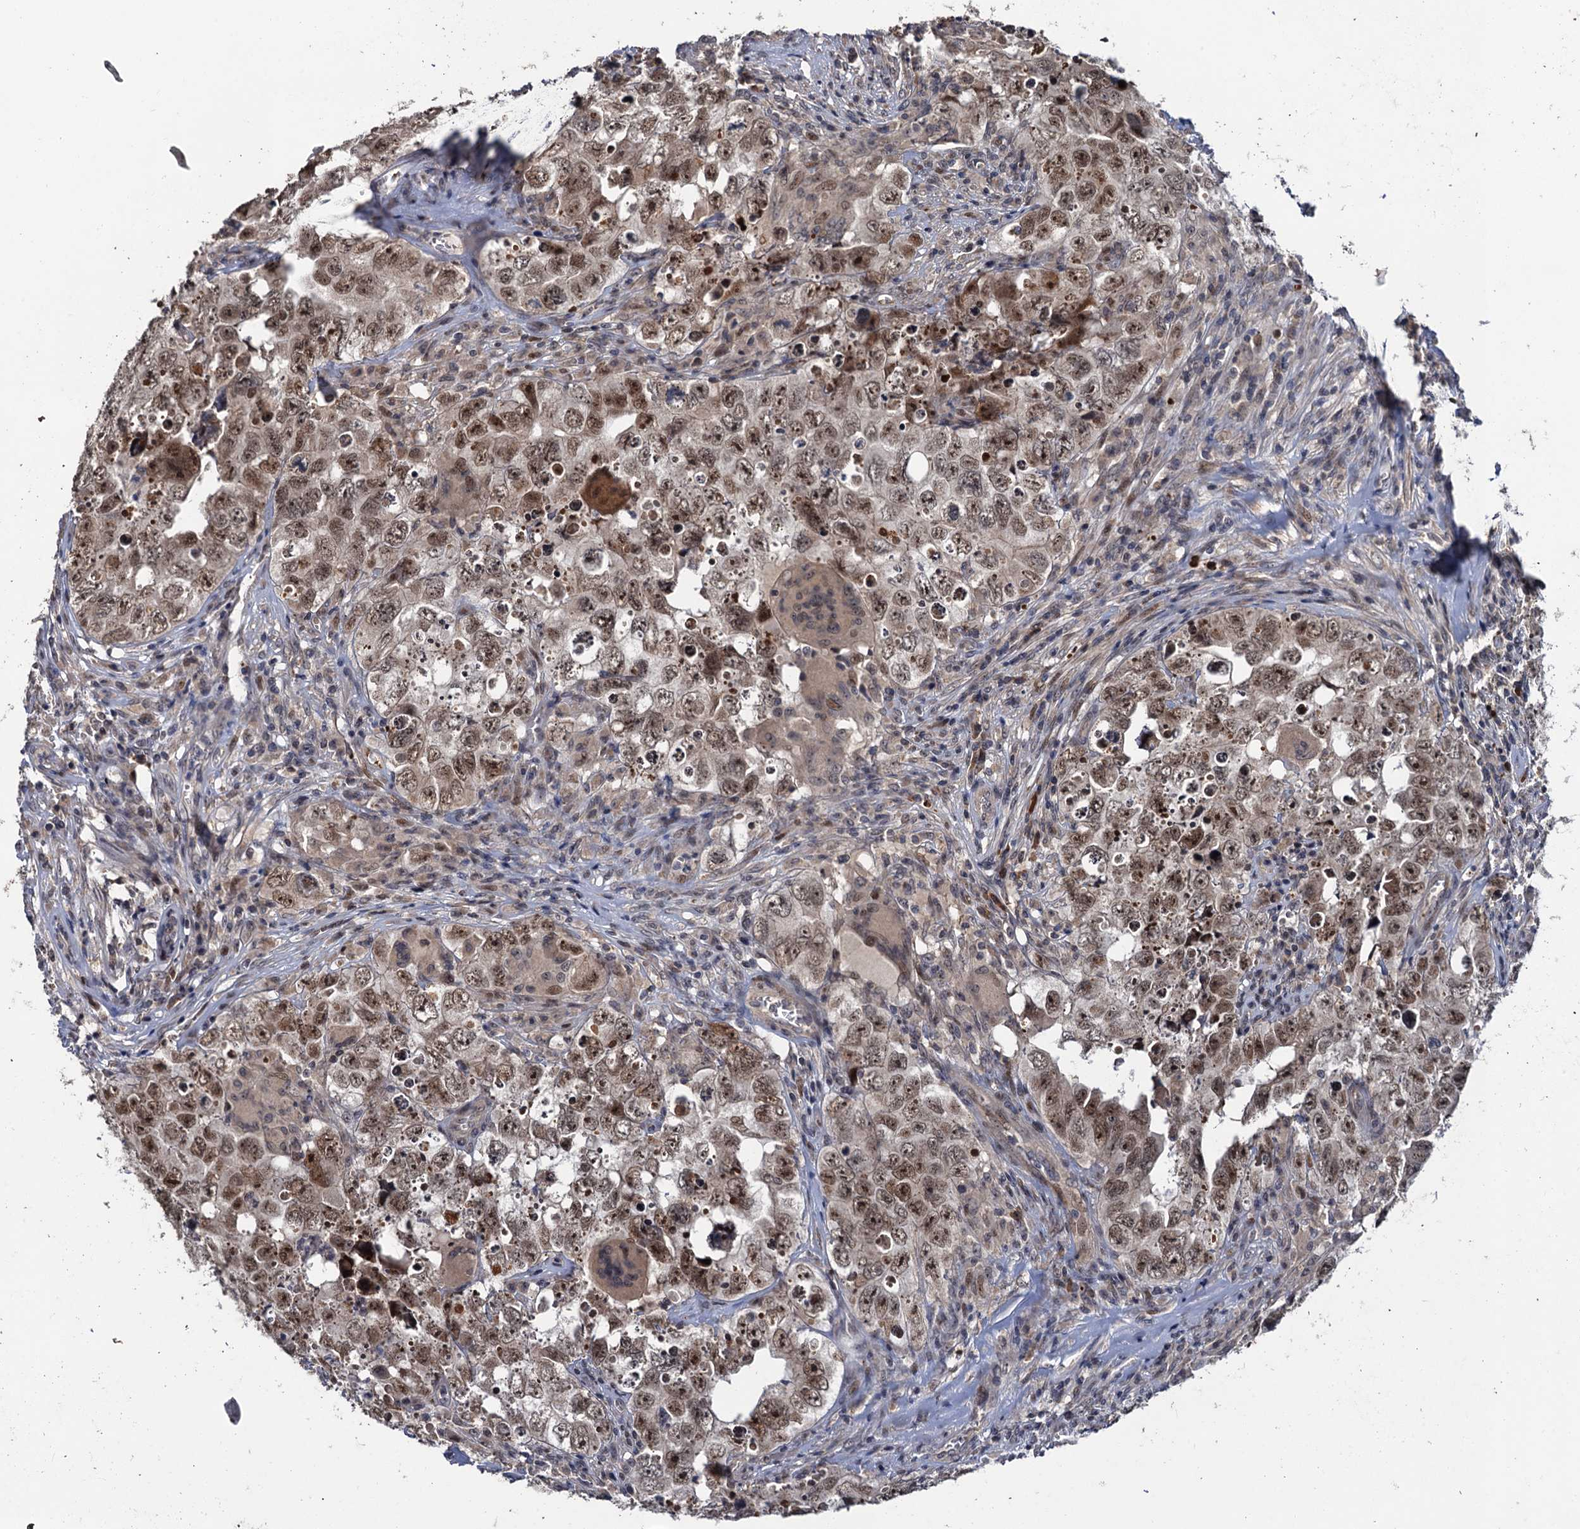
{"staining": {"intensity": "moderate", "quantity": ">75%", "location": "nuclear"}, "tissue": "testis cancer", "cell_type": "Tumor cells", "image_type": "cancer", "snomed": [{"axis": "morphology", "description": "Seminoma, NOS"}, {"axis": "morphology", "description": "Carcinoma, Embryonal, NOS"}, {"axis": "topography", "description": "Testis"}], "caption": "Moderate nuclear positivity is appreciated in approximately >75% of tumor cells in seminoma (testis).", "gene": "LRRC63", "patient": {"sex": "male", "age": 43}}